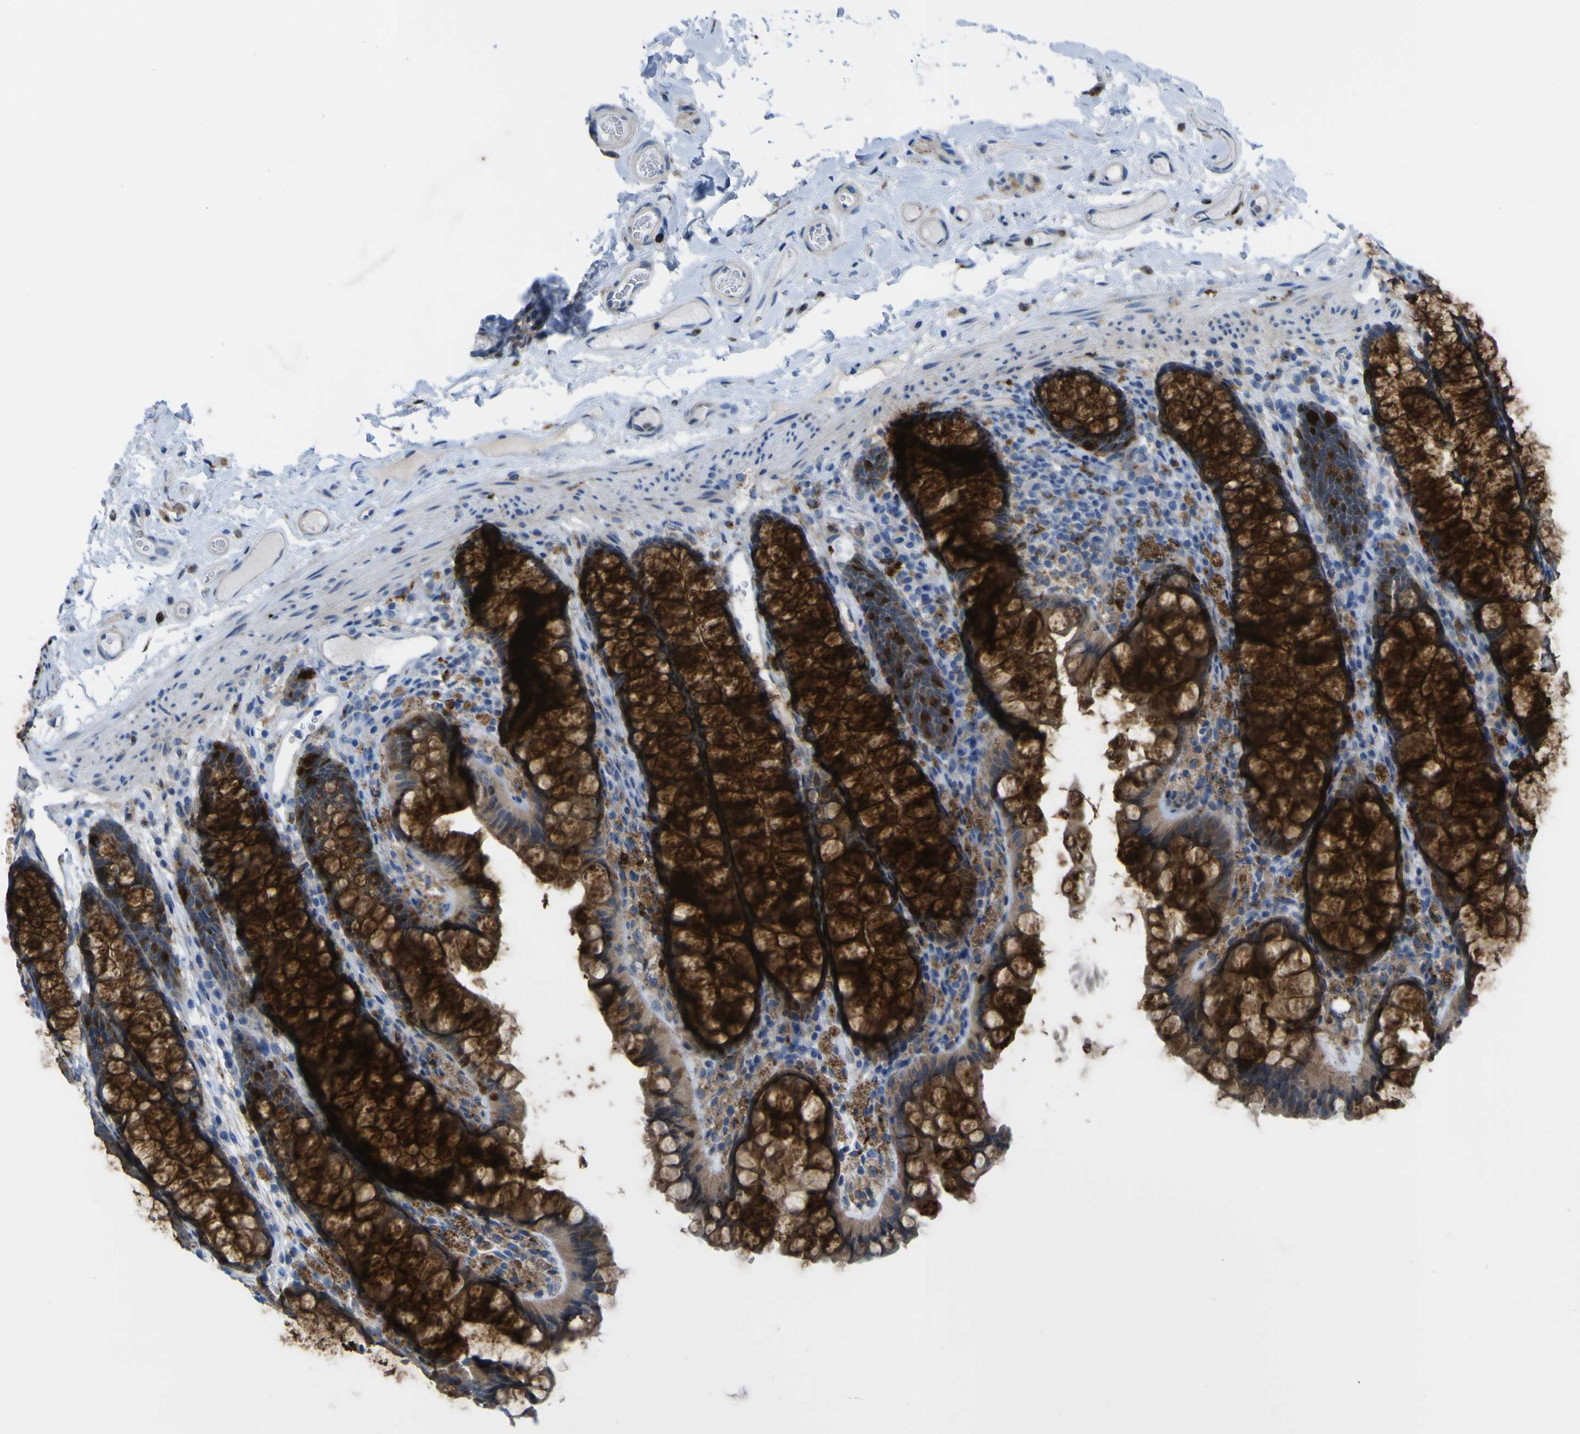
{"staining": {"intensity": "weak", "quantity": "25%-75%", "location": "cytoplasmic/membranous"}, "tissue": "colon", "cell_type": "Endothelial cells", "image_type": "normal", "snomed": [{"axis": "morphology", "description": "Normal tissue, NOS"}, {"axis": "topography", "description": "Colon"}], "caption": "Colon was stained to show a protein in brown. There is low levels of weak cytoplasmic/membranous positivity in about 25%-75% of endothelial cells. Immunohistochemistry stains the protein in brown and the nuclei are stained blue.", "gene": "CST3", "patient": {"sex": "female", "age": 55}}